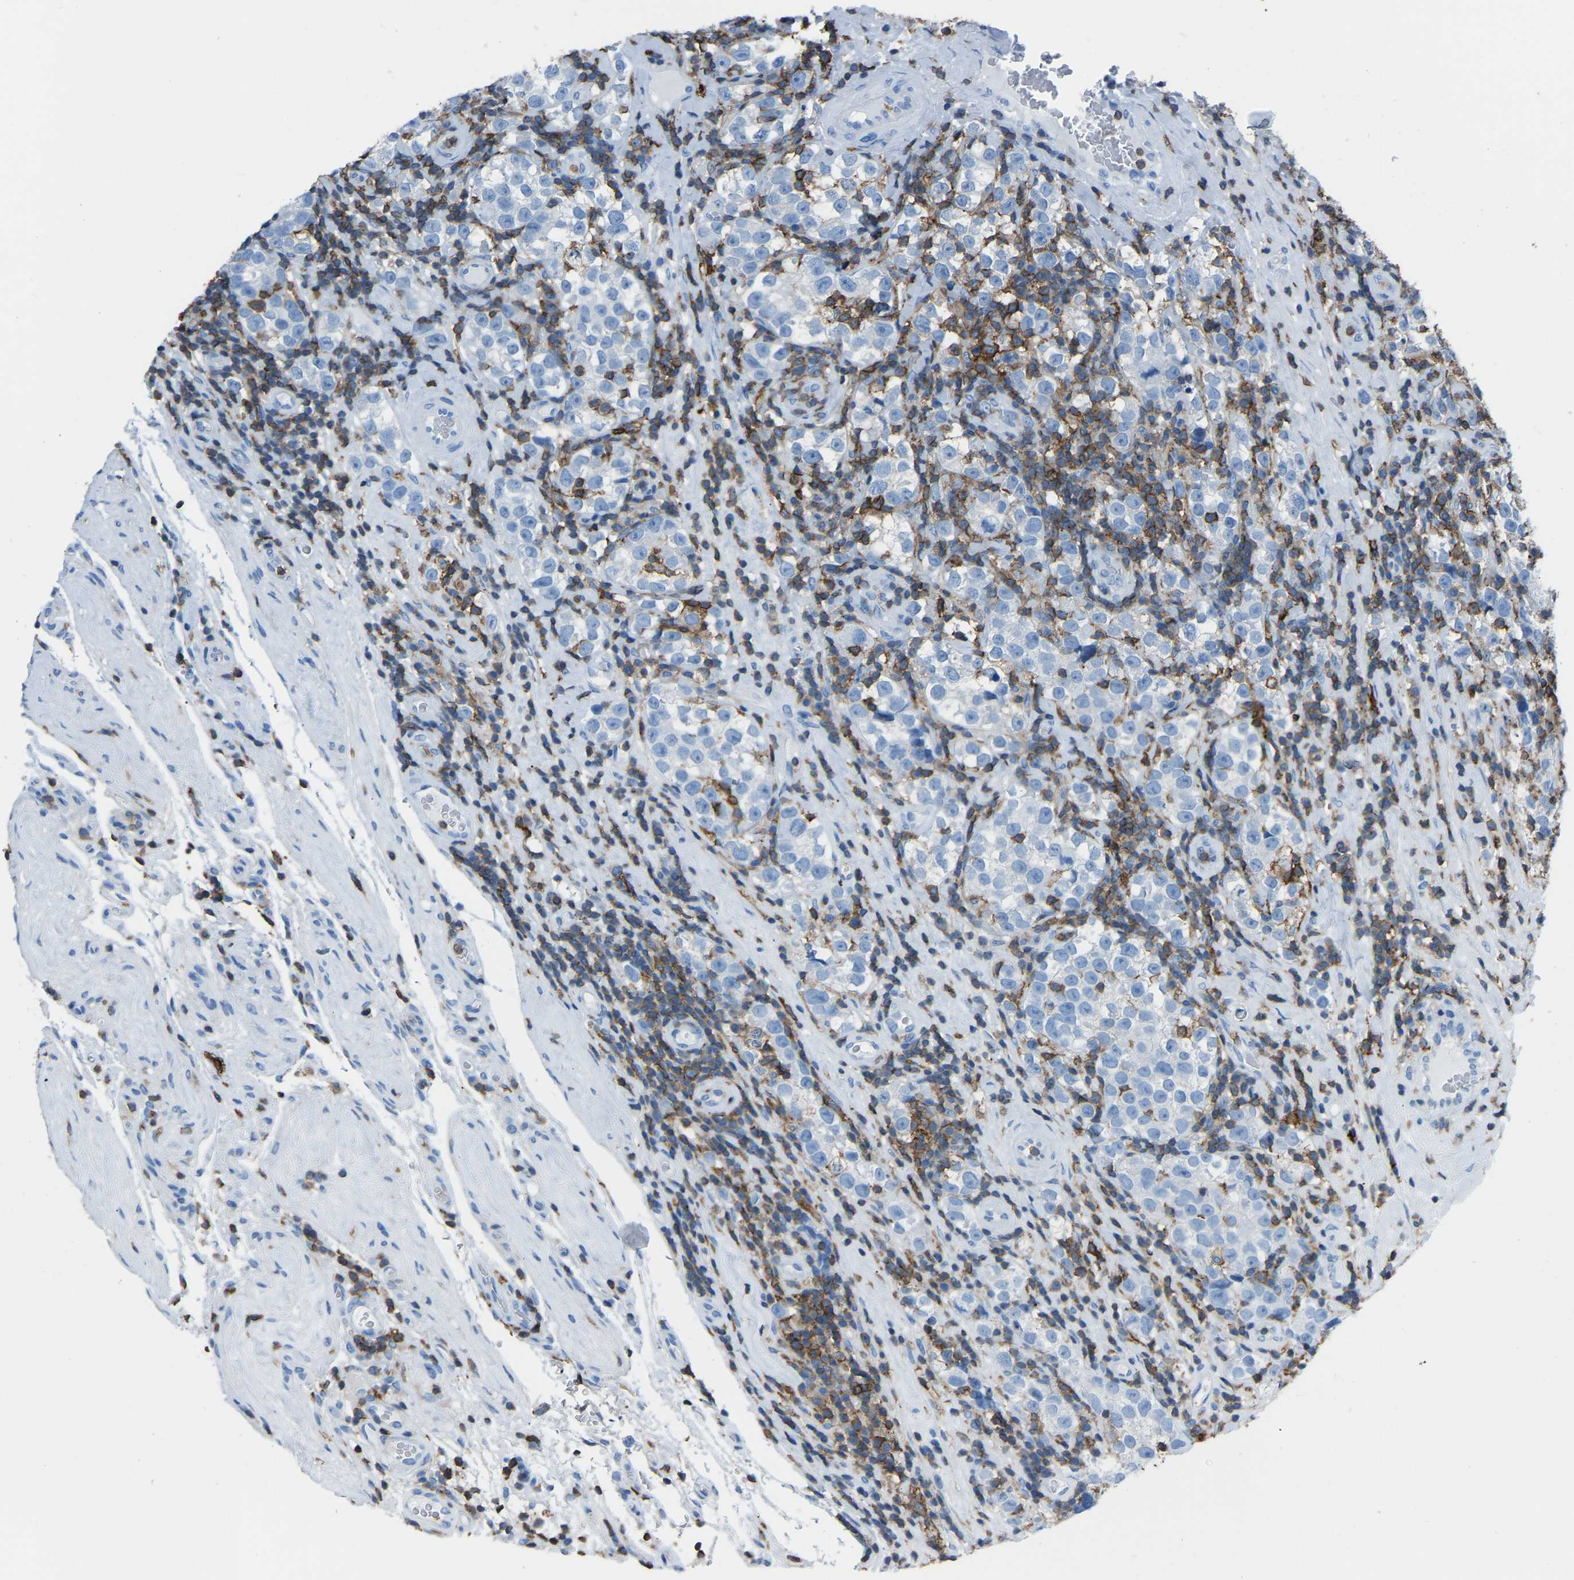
{"staining": {"intensity": "negative", "quantity": "none", "location": "none"}, "tissue": "testis cancer", "cell_type": "Tumor cells", "image_type": "cancer", "snomed": [{"axis": "morphology", "description": "Normal tissue, NOS"}, {"axis": "morphology", "description": "Seminoma, NOS"}, {"axis": "topography", "description": "Testis"}], "caption": "Seminoma (testis) was stained to show a protein in brown. There is no significant positivity in tumor cells. Brightfield microscopy of immunohistochemistry (IHC) stained with DAB (brown) and hematoxylin (blue), captured at high magnification.", "gene": "LSP1", "patient": {"sex": "male", "age": 43}}